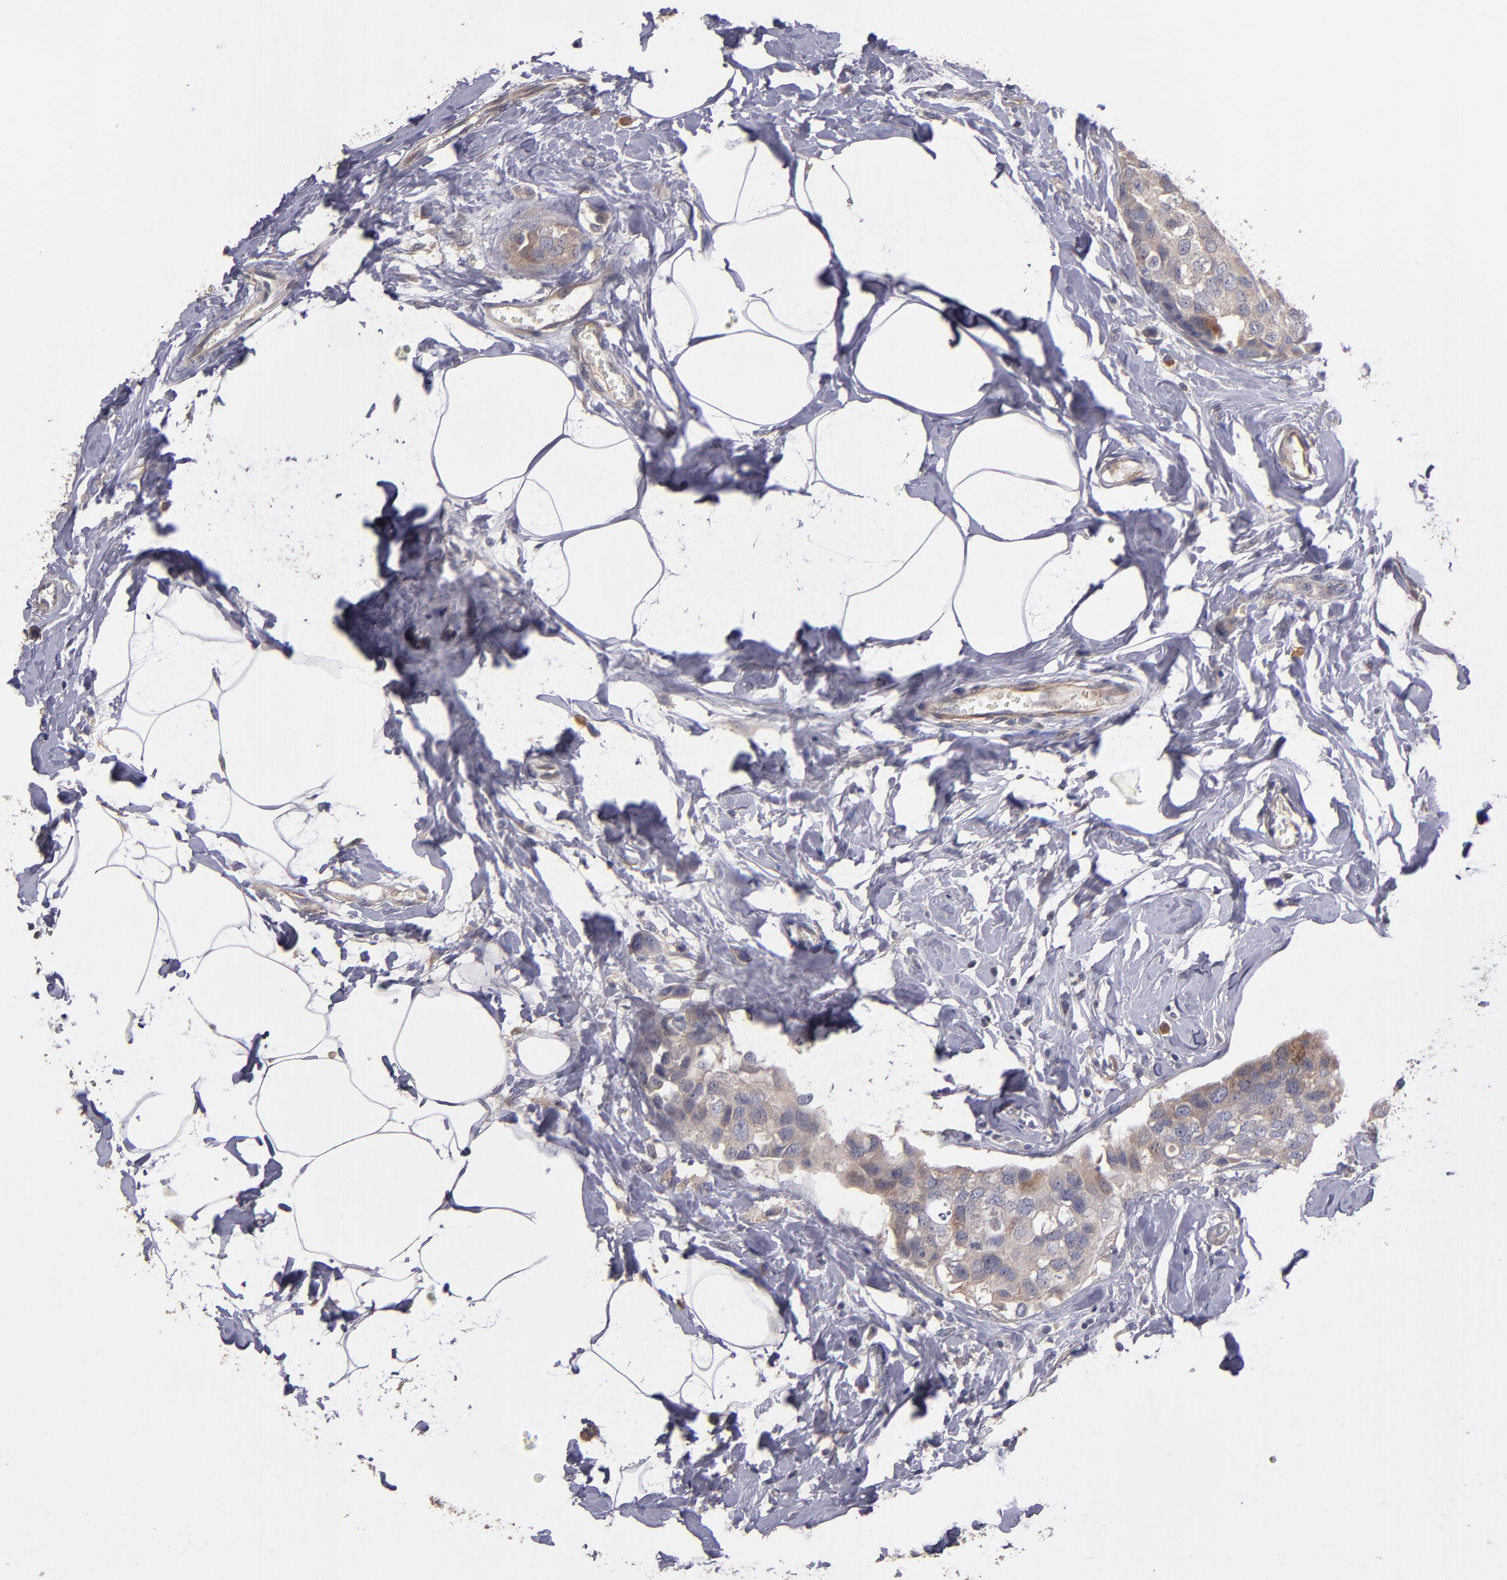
{"staining": {"intensity": "weak", "quantity": ">75%", "location": "cytoplasmic/membranous"}, "tissue": "breast cancer", "cell_type": "Tumor cells", "image_type": "cancer", "snomed": [{"axis": "morphology", "description": "Normal tissue, NOS"}, {"axis": "morphology", "description": "Duct carcinoma"}, {"axis": "topography", "description": "Breast"}], "caption": "Immunohistochemical staining of infiltrating ductal carcinoma (breast) displays low levels of weak cytoplasmic/membranous protein positivity in about >75% of tumor cells.", "gene": "MAGEE1", "patient": {"sex": "female", "age": 50}}